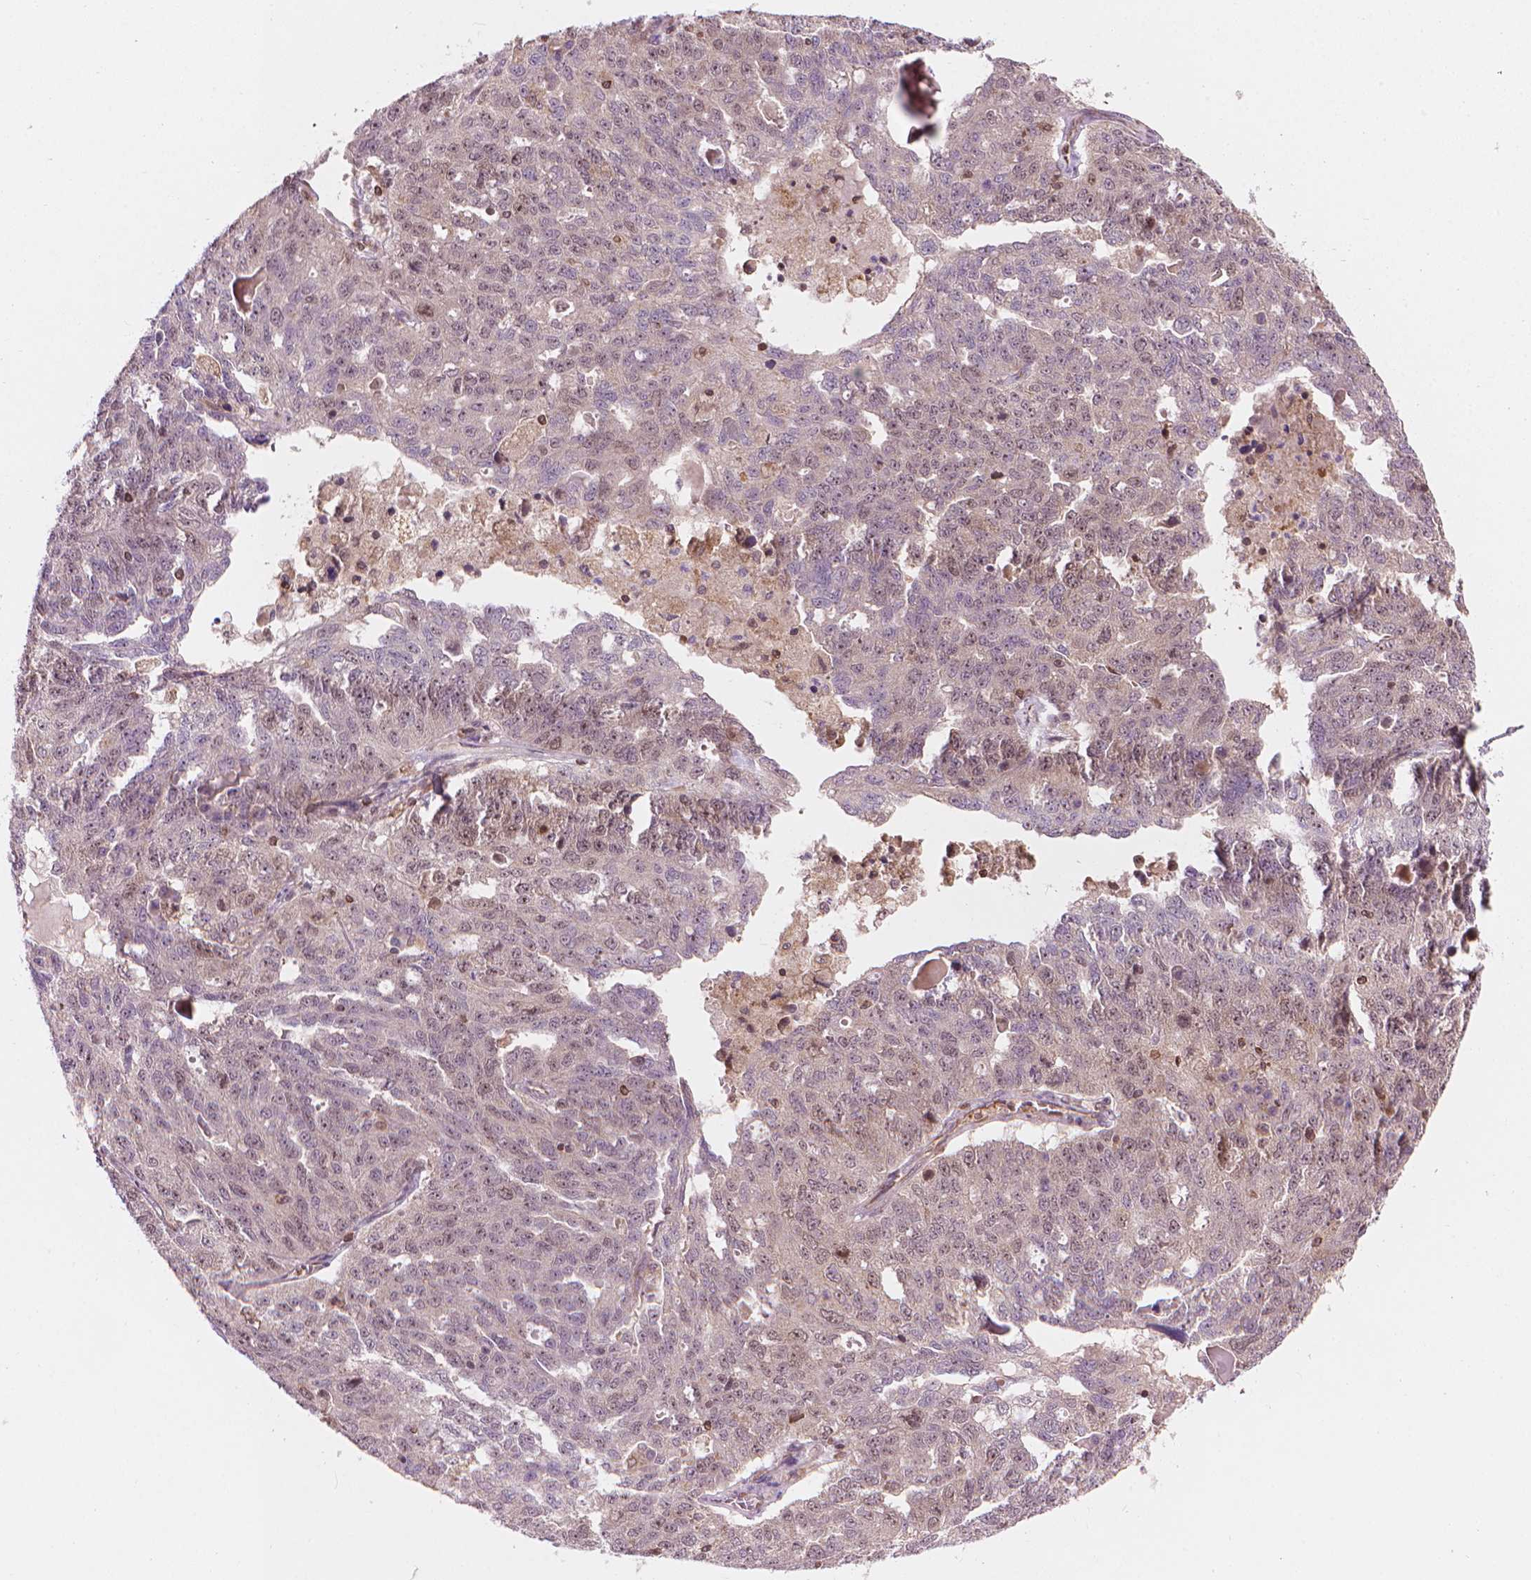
{"staining": {"intensity": "weak", "quantity": "<25%", "location": "nuclear"}, "tissue": "ovarian cancer", "cell_type": "Tumor cells", "image_type": "cancer", "snomed": [{"axis": "morphology", "description": "Cystadenocarcinoma, serous, NOS"}, {"axis": "topography", "description": "Ovary"}], "caption": "An immunohistochemistry (IHC) image of ovarian cancer (serous cystadenocarcinoma) is shown. There is no staining in tumor cells of ovarian cancer (serous cystadenocarcinoma). (Brightfield microscopy of DAB (3,3'-diaminobenzidine) immunohistochemistry (IHC) at high magnification).", "gene": "SMC2", "patient": {"sex": "female", "age": 71}}